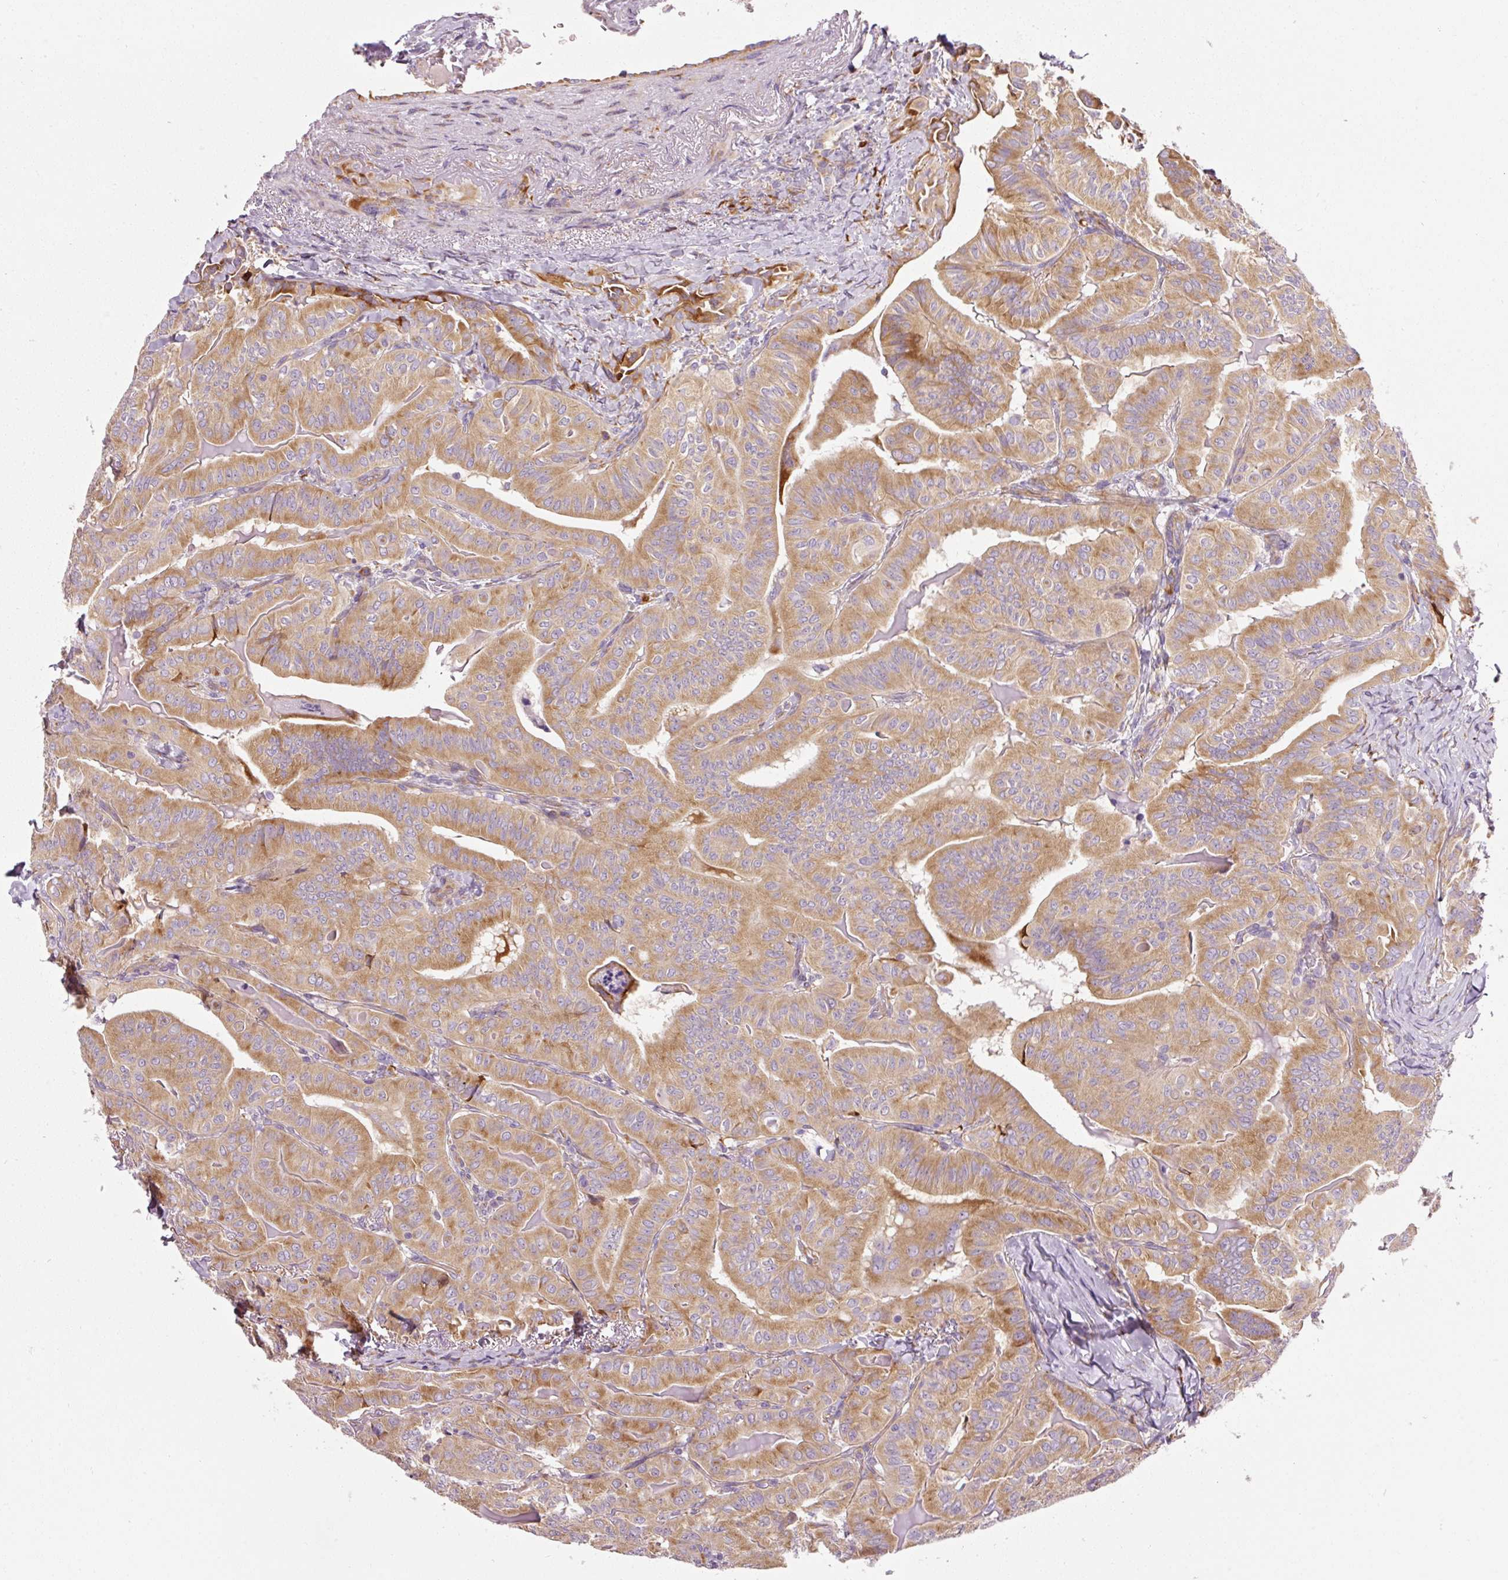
{"staining": {"intensity": "moderate", "quantity": ">75%", "location": "cytoplasmic/membranous"}, "tissue": "thyroid cancer", "cell_type": "Tumor cells", "image_type": "cancer", "snomed": [{"axis": "morphology", "description": "Papillary adenocarcinoma, NOS"}, {"axis": "topography", "description": "Thyroid gland"}], "caption": "This histopathology image demonstrates immunohistochemistry (IHC) staining of human papillary adenocarcinoma (thyroid), with medium moderate cytoplasmic/membranous expression in approximately >75% of tumor cells.", "gene": "RPL10A", "patient": {"sex": "female", "age": 68}}